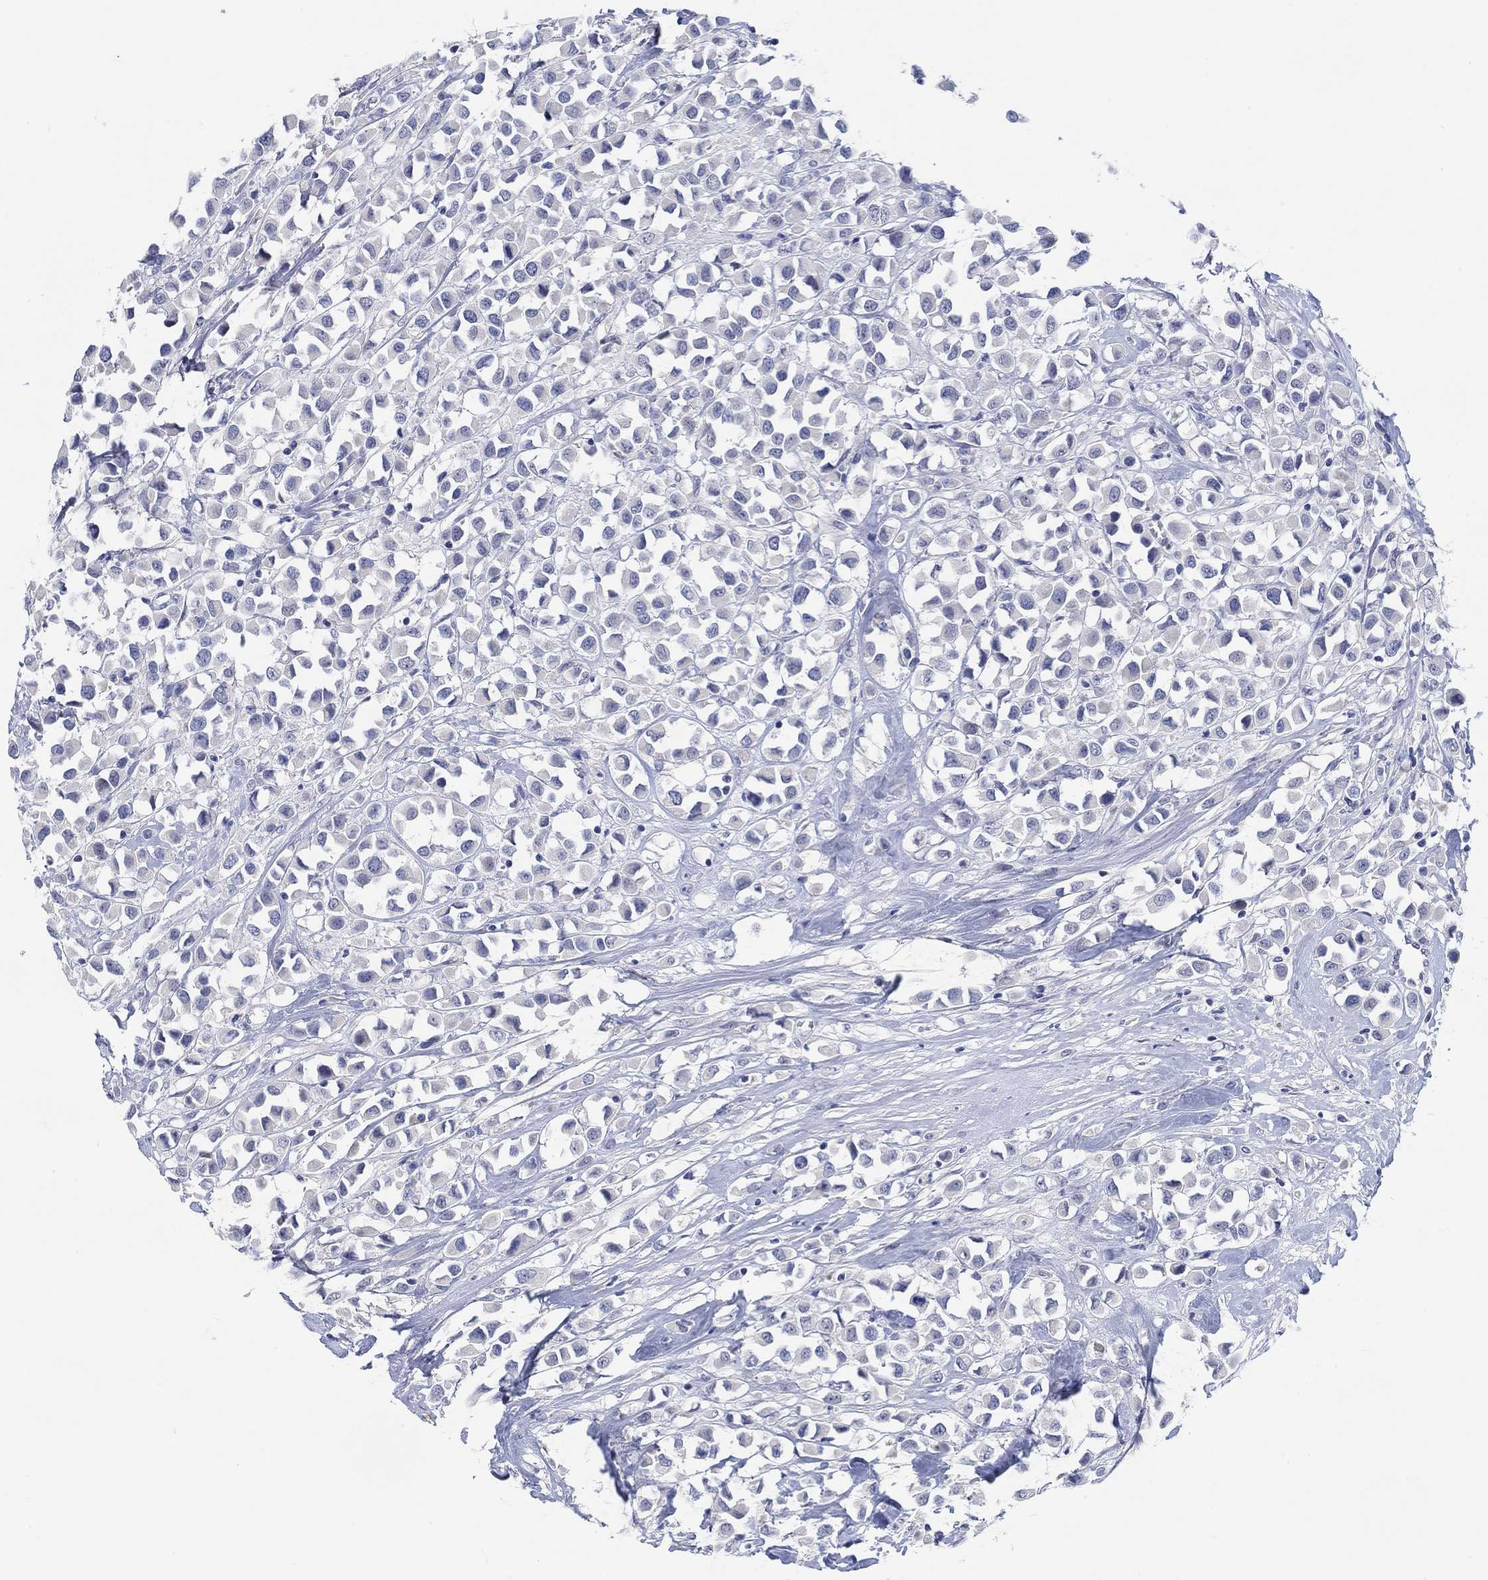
{"staining": {"intensity": "negative", "quantity": "none", "location": "none"}, "tissue": "breast cancer", "cell_type": "Tumor cells", "image_type": "cancer", "snomed": [{"axis": "morphology", "description": "Duct carcinoma"}, {"axis": "topography", "description": "Breast"}], "caption": "Tumor cells show no significant protein positivity in breast cancer (invasive ductal carcinoma). (DAB IHC with hematoxylin counter stain).", "gene": "DLK1", "patient": {"sex": "female", "age": 61}}